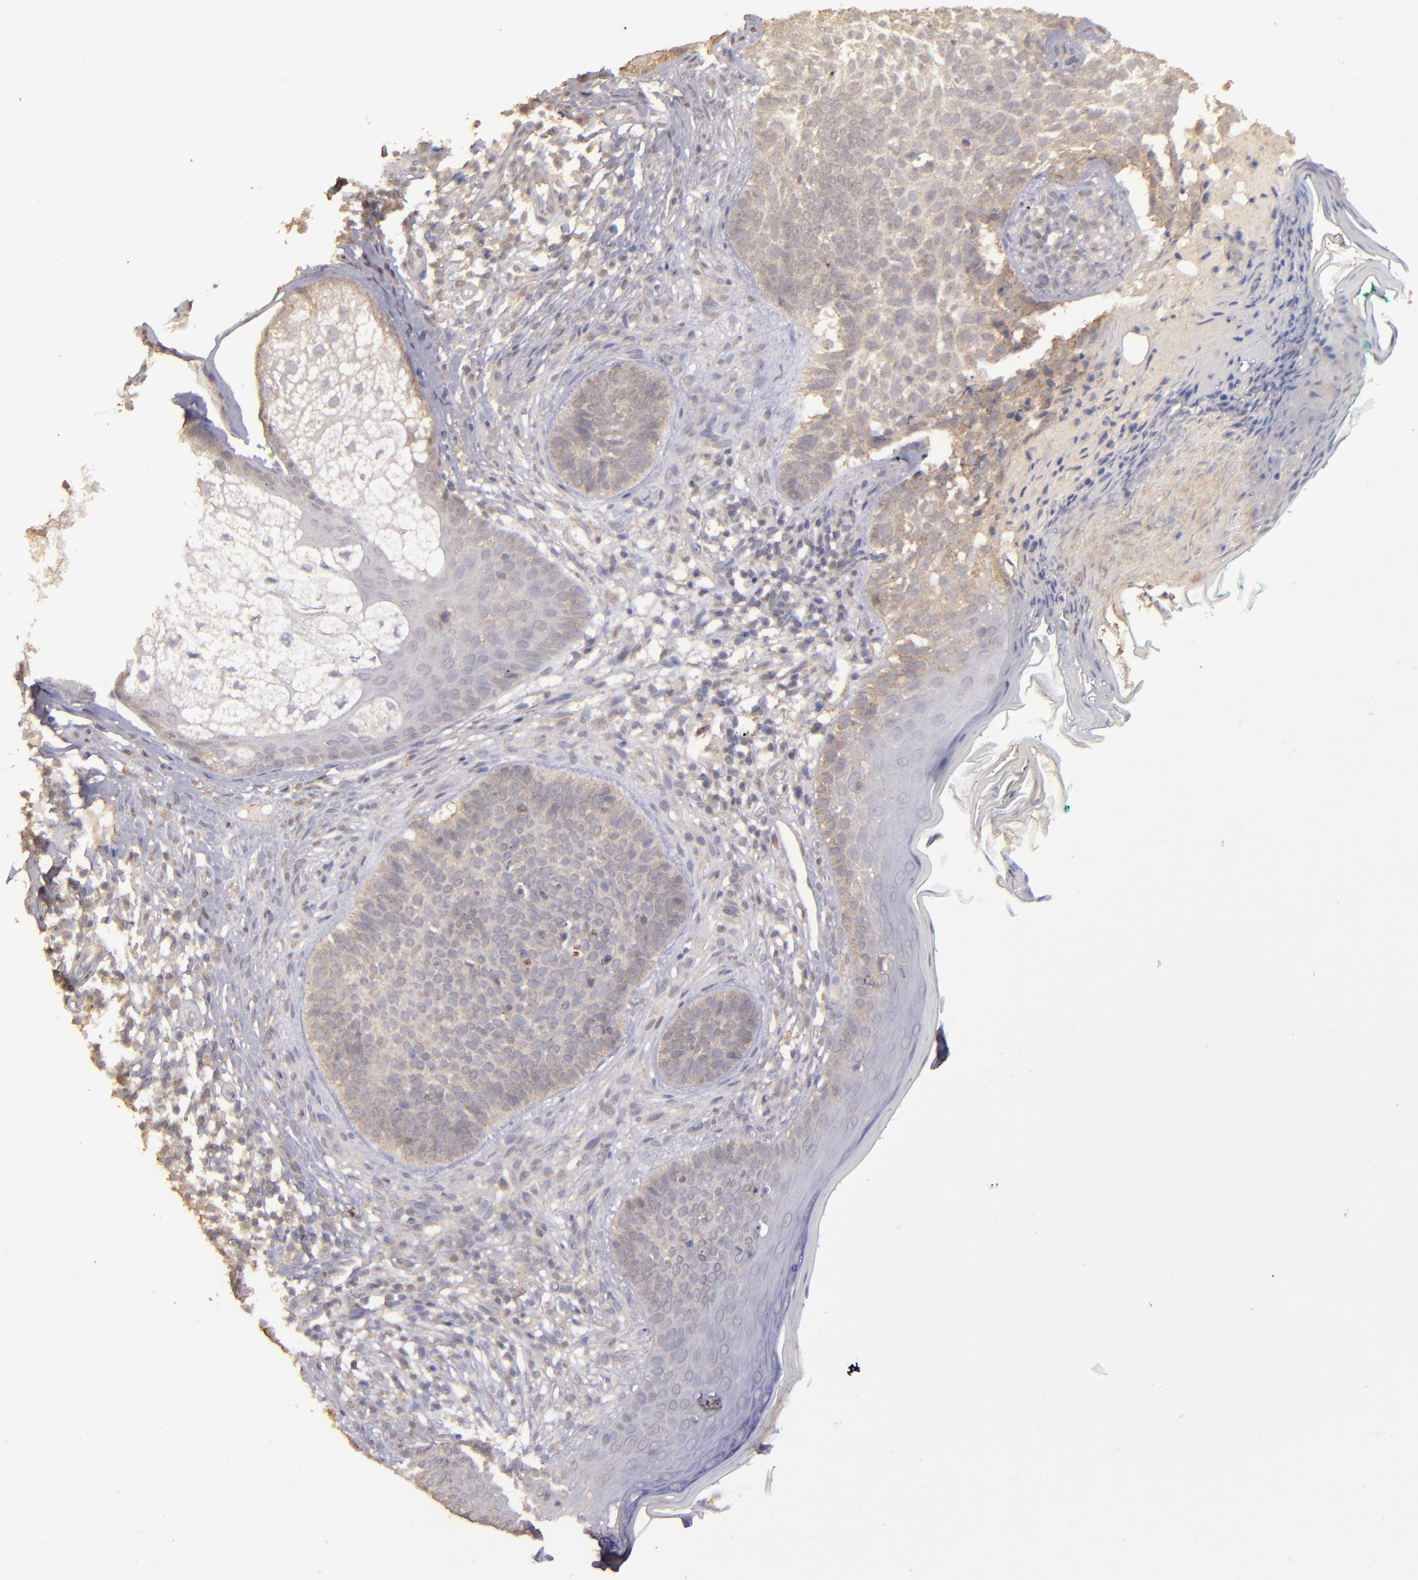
{"staining": {"intensity": "weak", "quantity": ">75%", "location": "cytoplasmic/membranous"}, "tissue": "skin cancer", "cell_type": "Tumor cells", "image_type": "cancer", "snomed": [{"axis": "morphology", "description": "Normal tissue, NOS"}, {"axis": "morphology", "description": "Basal cell carcinoma"}, {"axis": "topography", "description": "Skin"}], "caption": "About >75% of tumor cells in human skin cancer (basal cell carcinoma) display weak cytoplasmic/membranous protein expression as visualized by brown immunohistochemical staining.", "gene": "FAT1", "patient": {"sex": "male", "age": 76}}